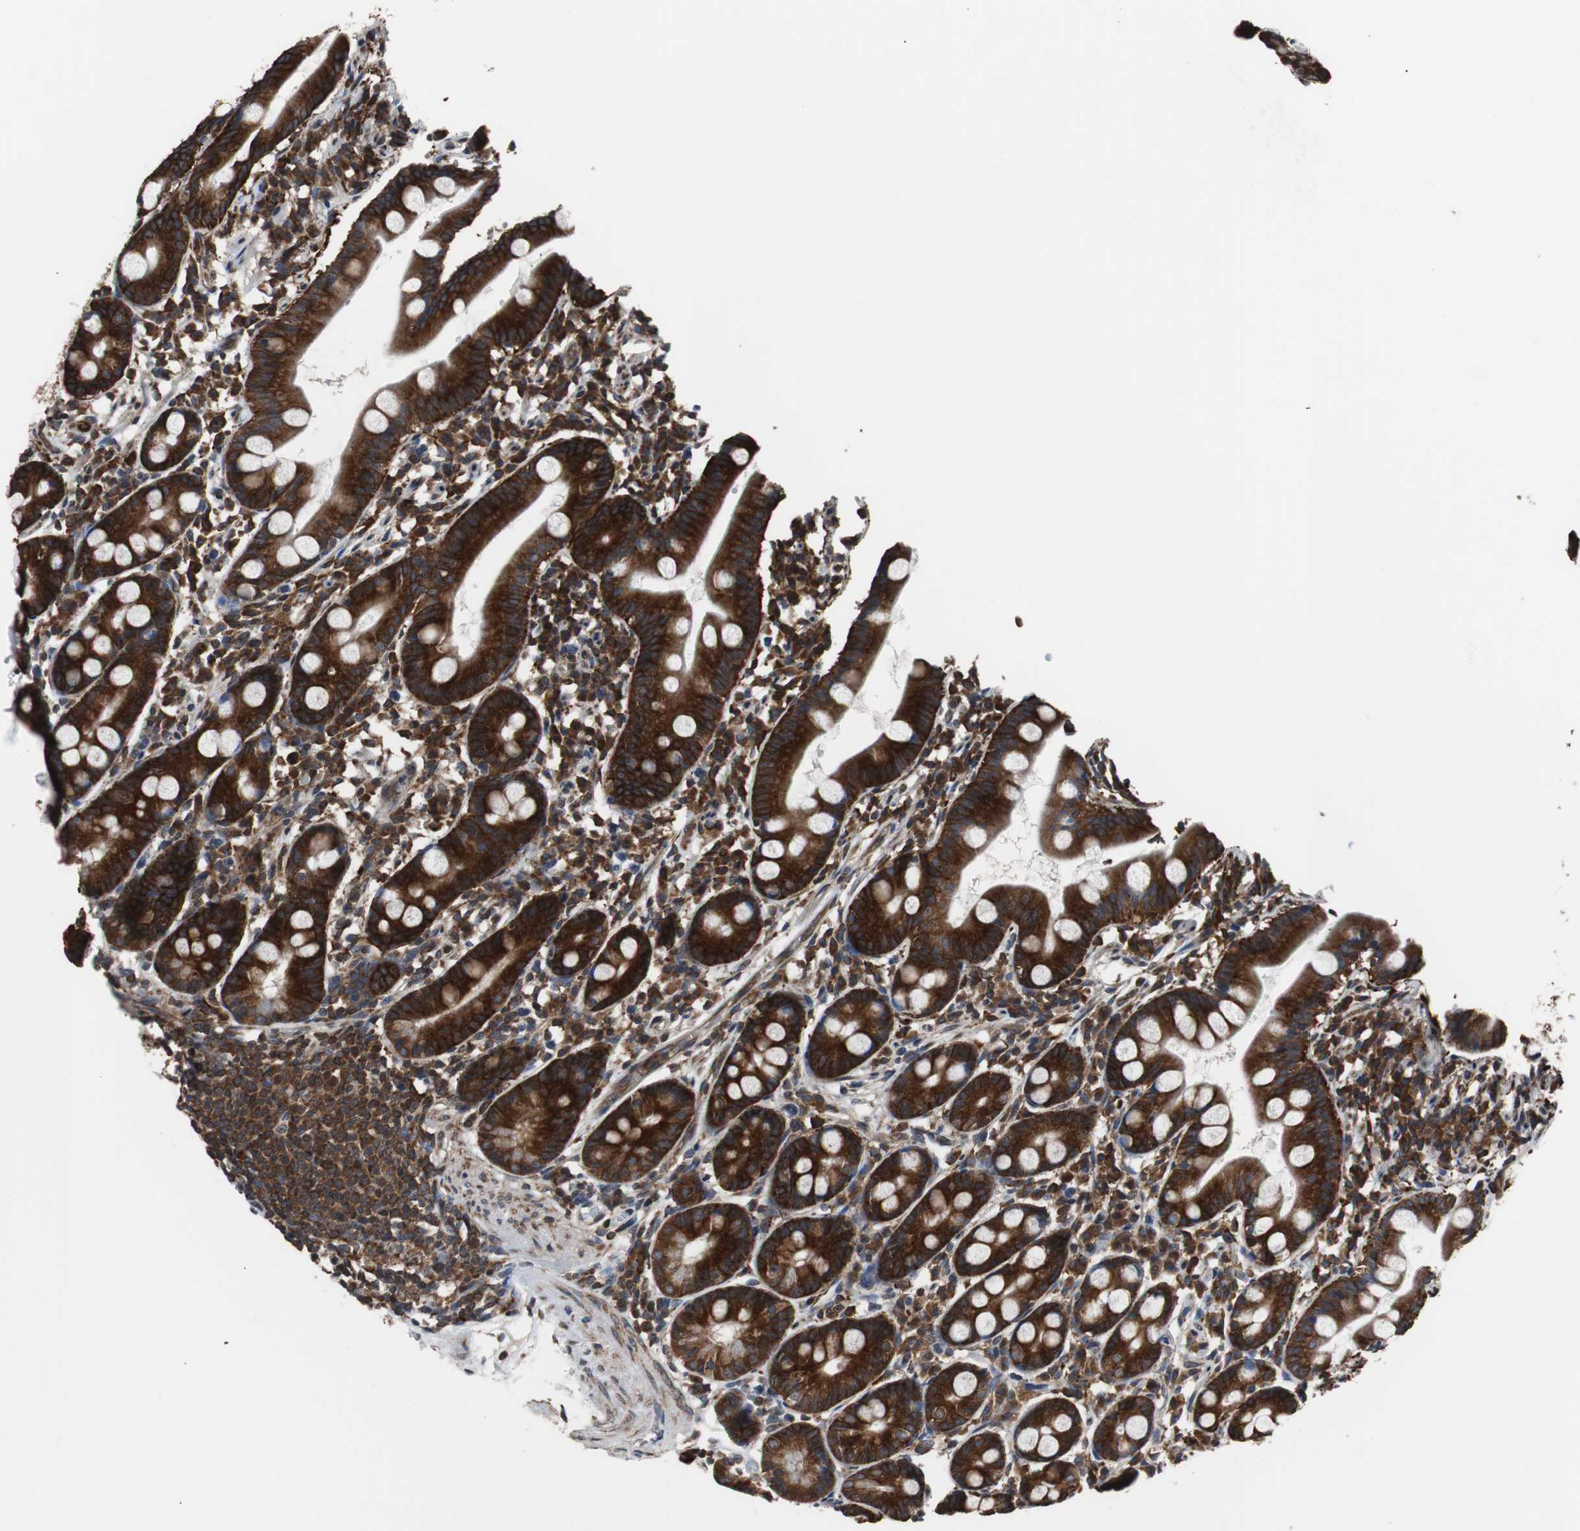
{"staining": {"intensity": "strong", "quantity": ">75%", "location": "cytoplasmic/membranous"}, "tissue": "duodenum", "cell_type": "Glandular cells", "image_type": "normal", "snomed": [{"axis": "morphology", "description": "Normal tissue, NOS"}, {"axis": "topography", "description": "Duodenum"}], "caption": "Strong cytoplasmic/membranous staining is seen in approximately >75% of glandular cells in benign duodenum.", "gene": "USP10", "patient": {"sex": "male", "age": 50}}